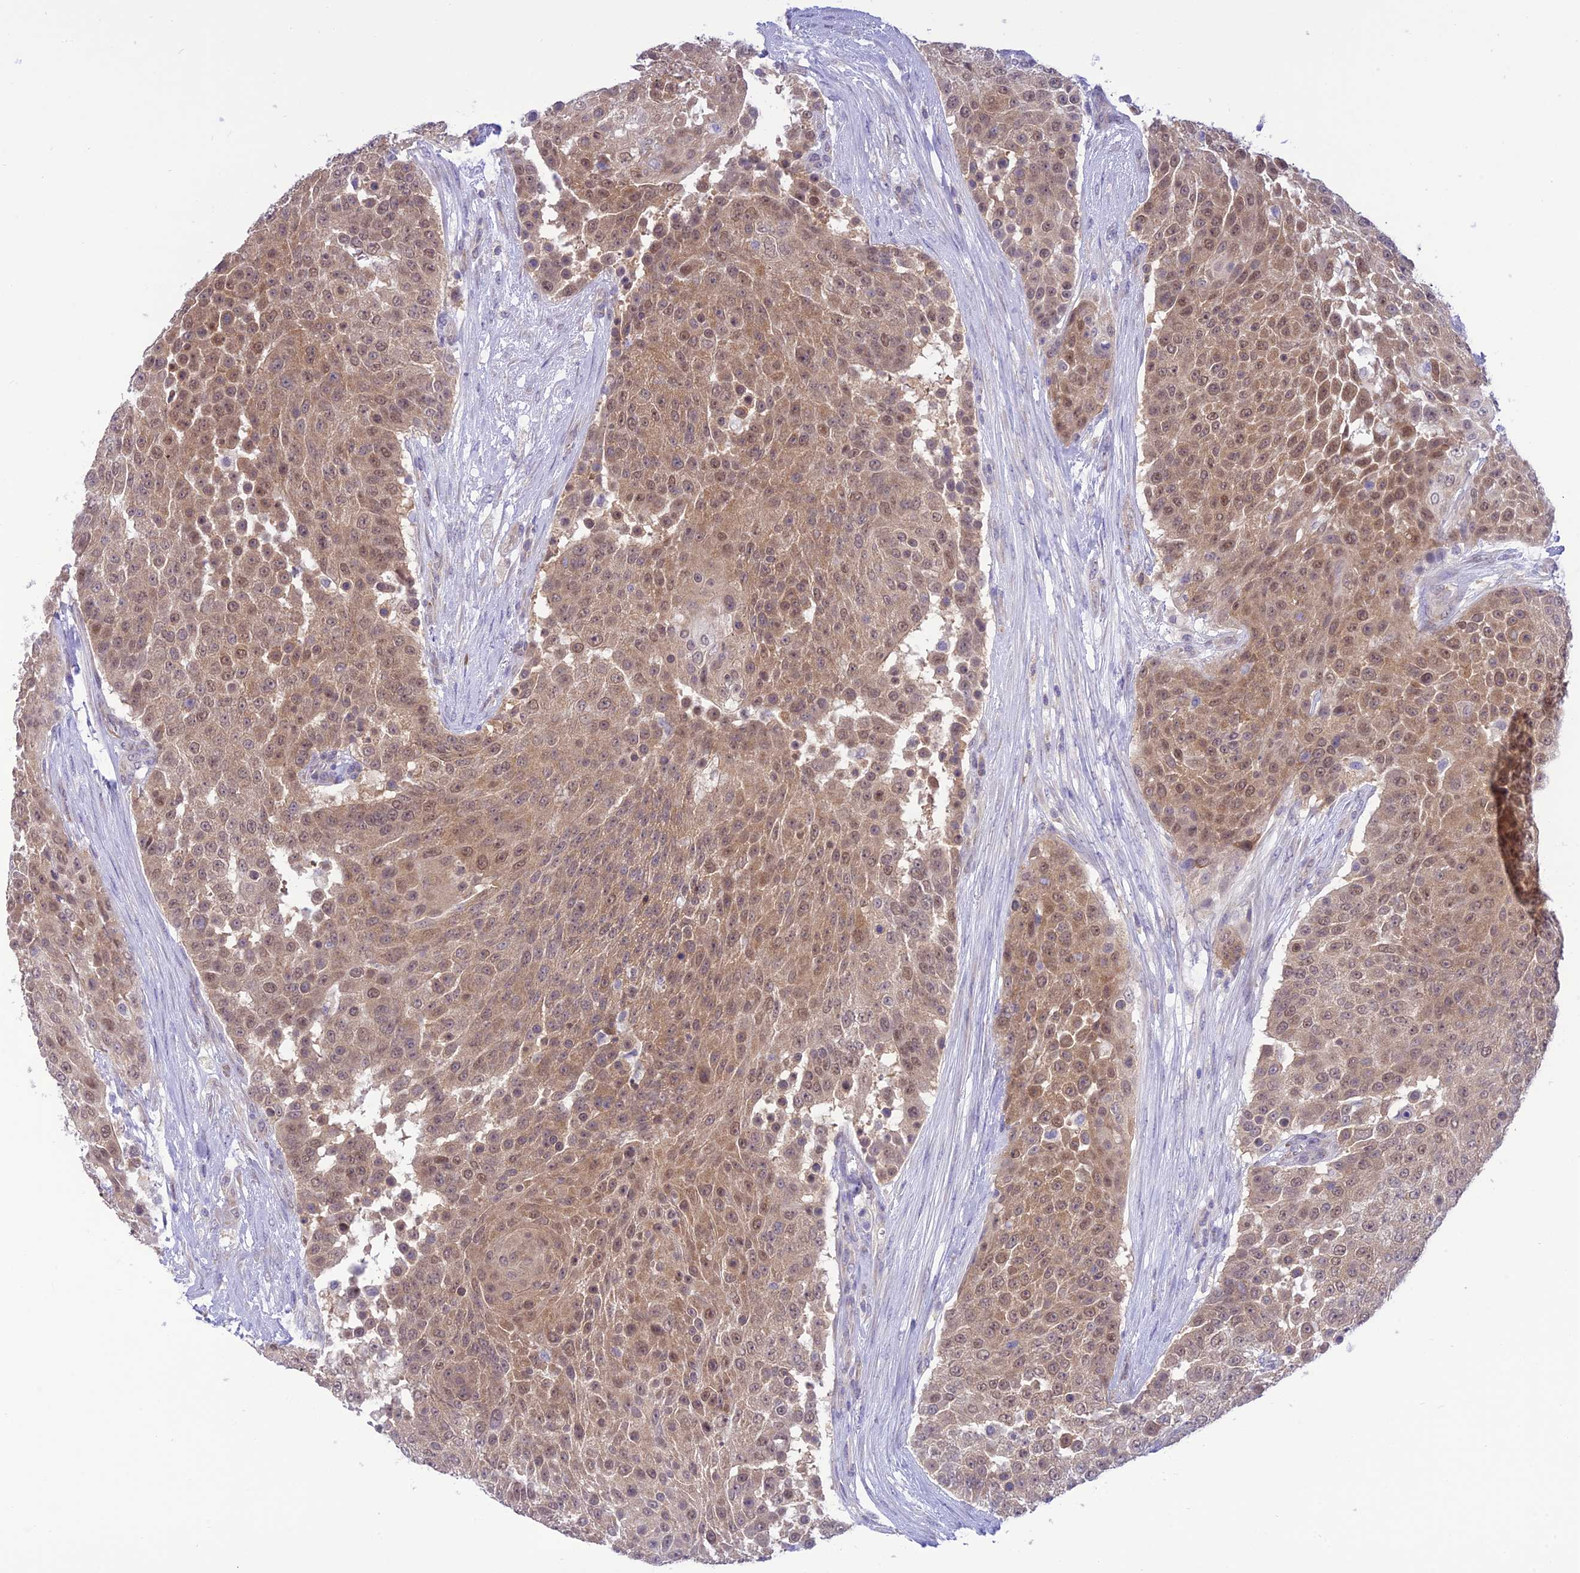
{"staining": {"intensity": "moderate", "quantity": ">75%", "location": "cytoplasmic/membranous,nuclear"}, "tissue": "urothelial cancer", "cell_type": "Tumor cells", "image_type": "cancer", "snomed": [{"axis": "morphology", "description": "Urothelial carcinoma, High grade"}, {"axis": "topography", "description": "Urinary bladder"}], "caption": "Immunohistochemical staining of human urothelial cancer shows moderate cytoplasmic/membranous and nuclear protein staining in approximately >75% of tumor cells.", "gene": "RNF126", "patient": {"sex": "female", "age": 63}}